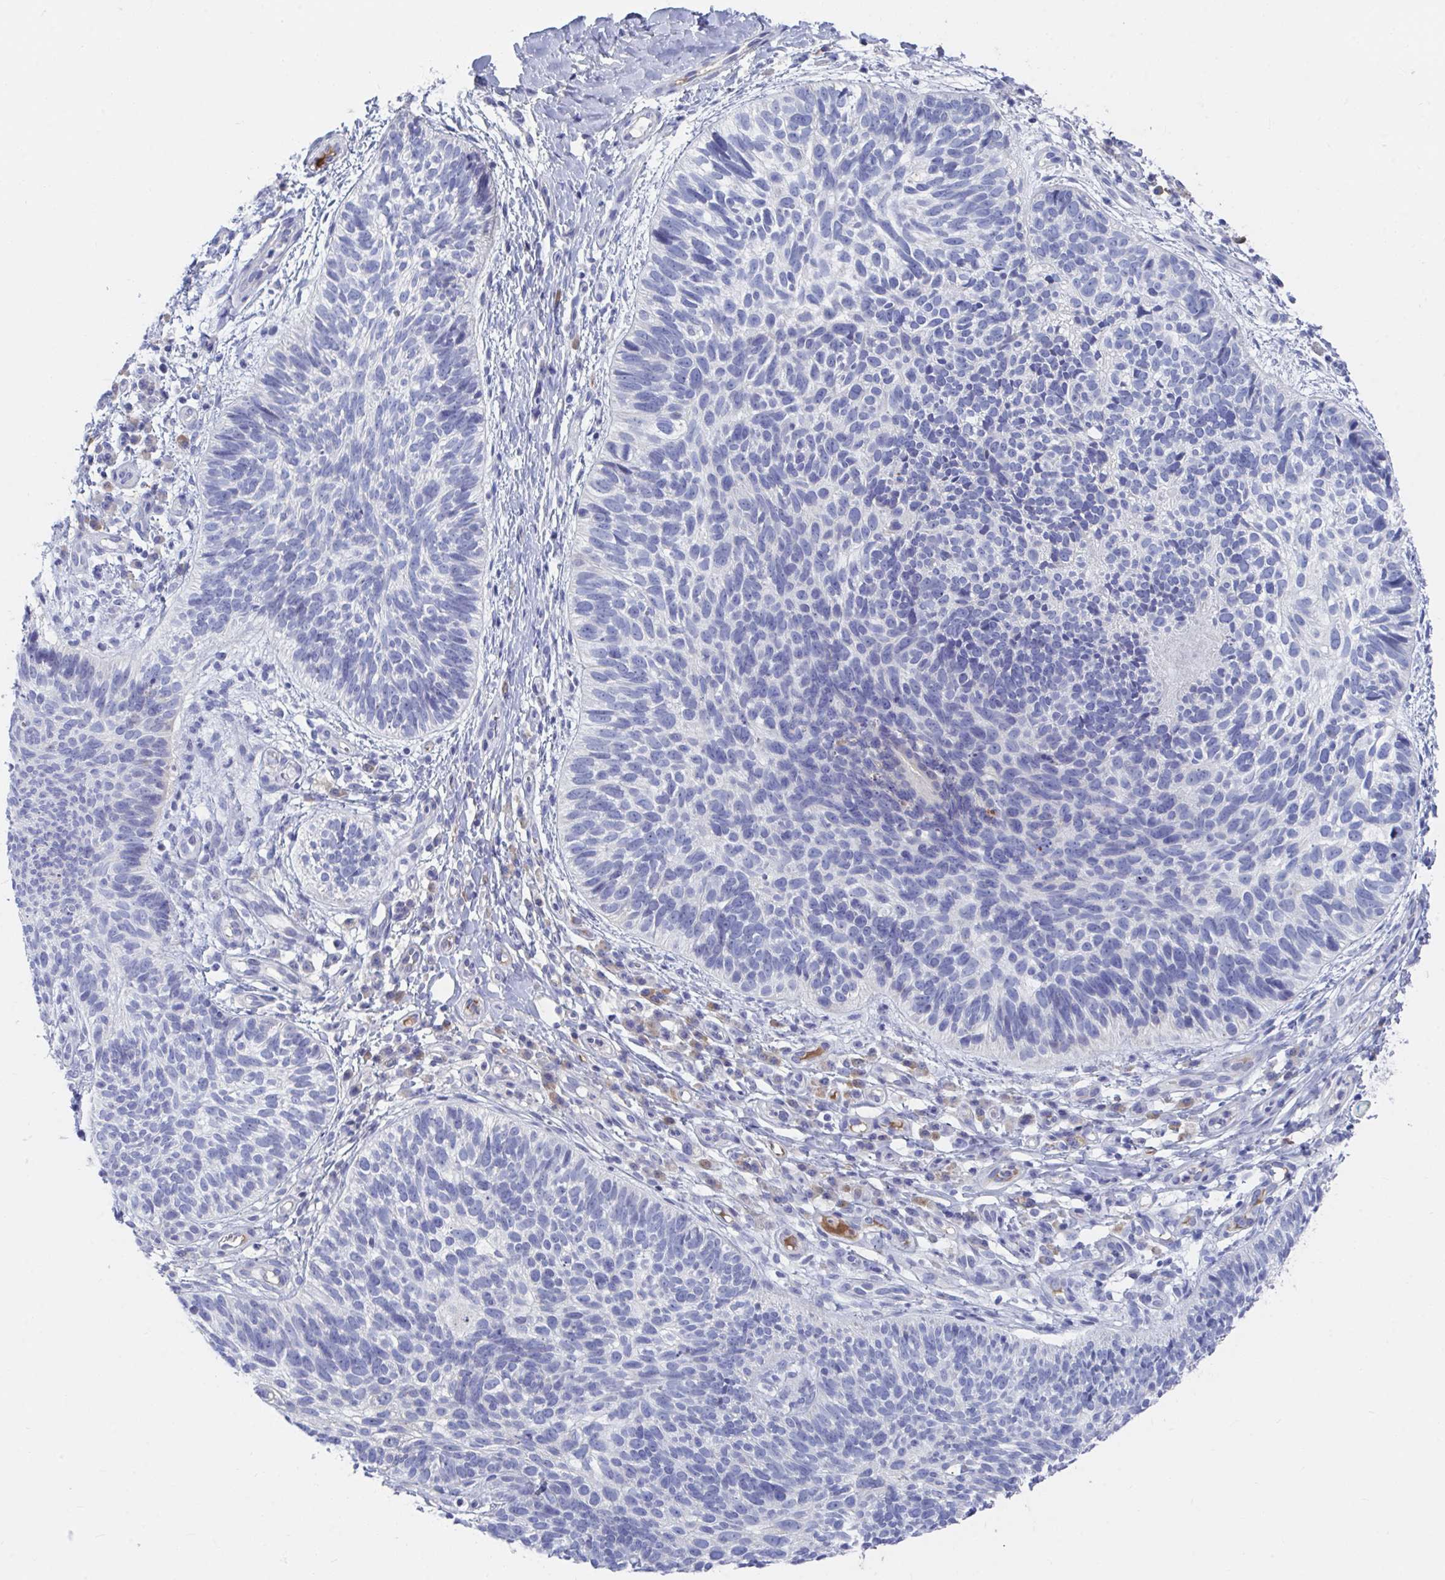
{"staining": {"intensity": "negative", "quantity": "none", "location": "none"}, "tissue": "skin cancer", "cell_type": "Tumor cells", "image_type": "cancer", "snomed": [{"axis": "morphology", "description": "Basal cell carcinoma"}, {"axis": "topography", "description": "Skin"}, {"axis": "topography", "description": "Skin of leg"}], "caption": "Tumor cells are negative for protein expression in human skin cancer. The staining was performed using DAB (3,3'-diaminobenzidine) to visualize the protein expression in brown, while the nuclei were stained in blue with hematoxylin (Magnification: 20x).", "gene": "TNFAIP6", "patient": {"sex": "female", "age": 87}}